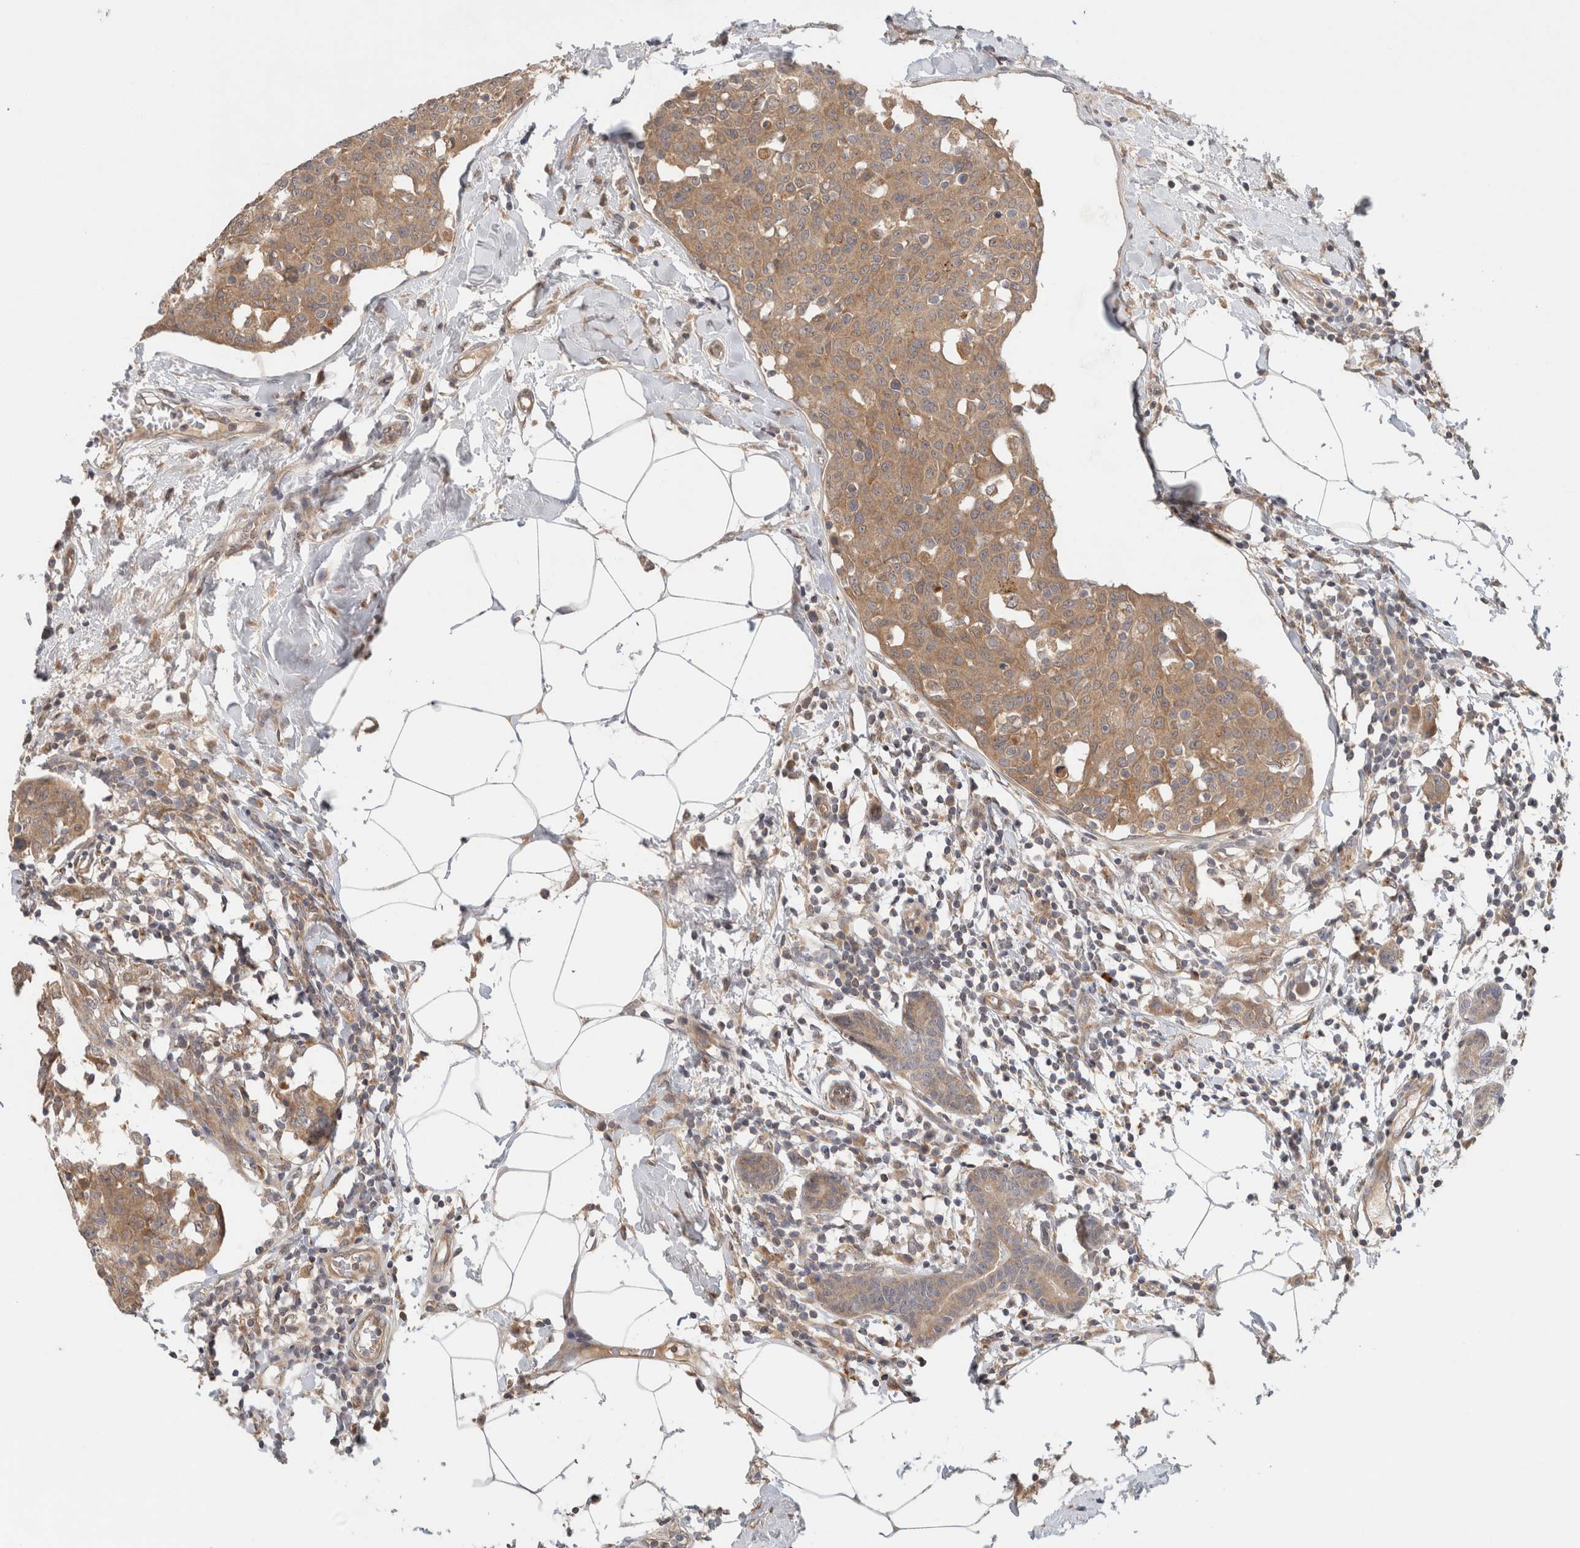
{"staining": {"intensity": "moderate", "quantity": ">75%", "location": "cytoplasmic/membranous"}, "tissue": "breast cancer", "cell_type": "Tumor cells", "image_type": "cancer", "snomed": [{"axis": "morphology", "description": "Normal tissue, NOS"}, {"axis": "morphology", "description": "Duct carcinoma"}, {"axis": "topography", "description": "Breast"}], "caption": "Immunohistochemistry of breast cancer (invasive ductal carcinoma) demonstrates medium levels of moderate cytoplasmic/membranous staining in about >75% of tumor cells.", "gene": "SGK1", "patient": {"sex": "female", "age": 37}}